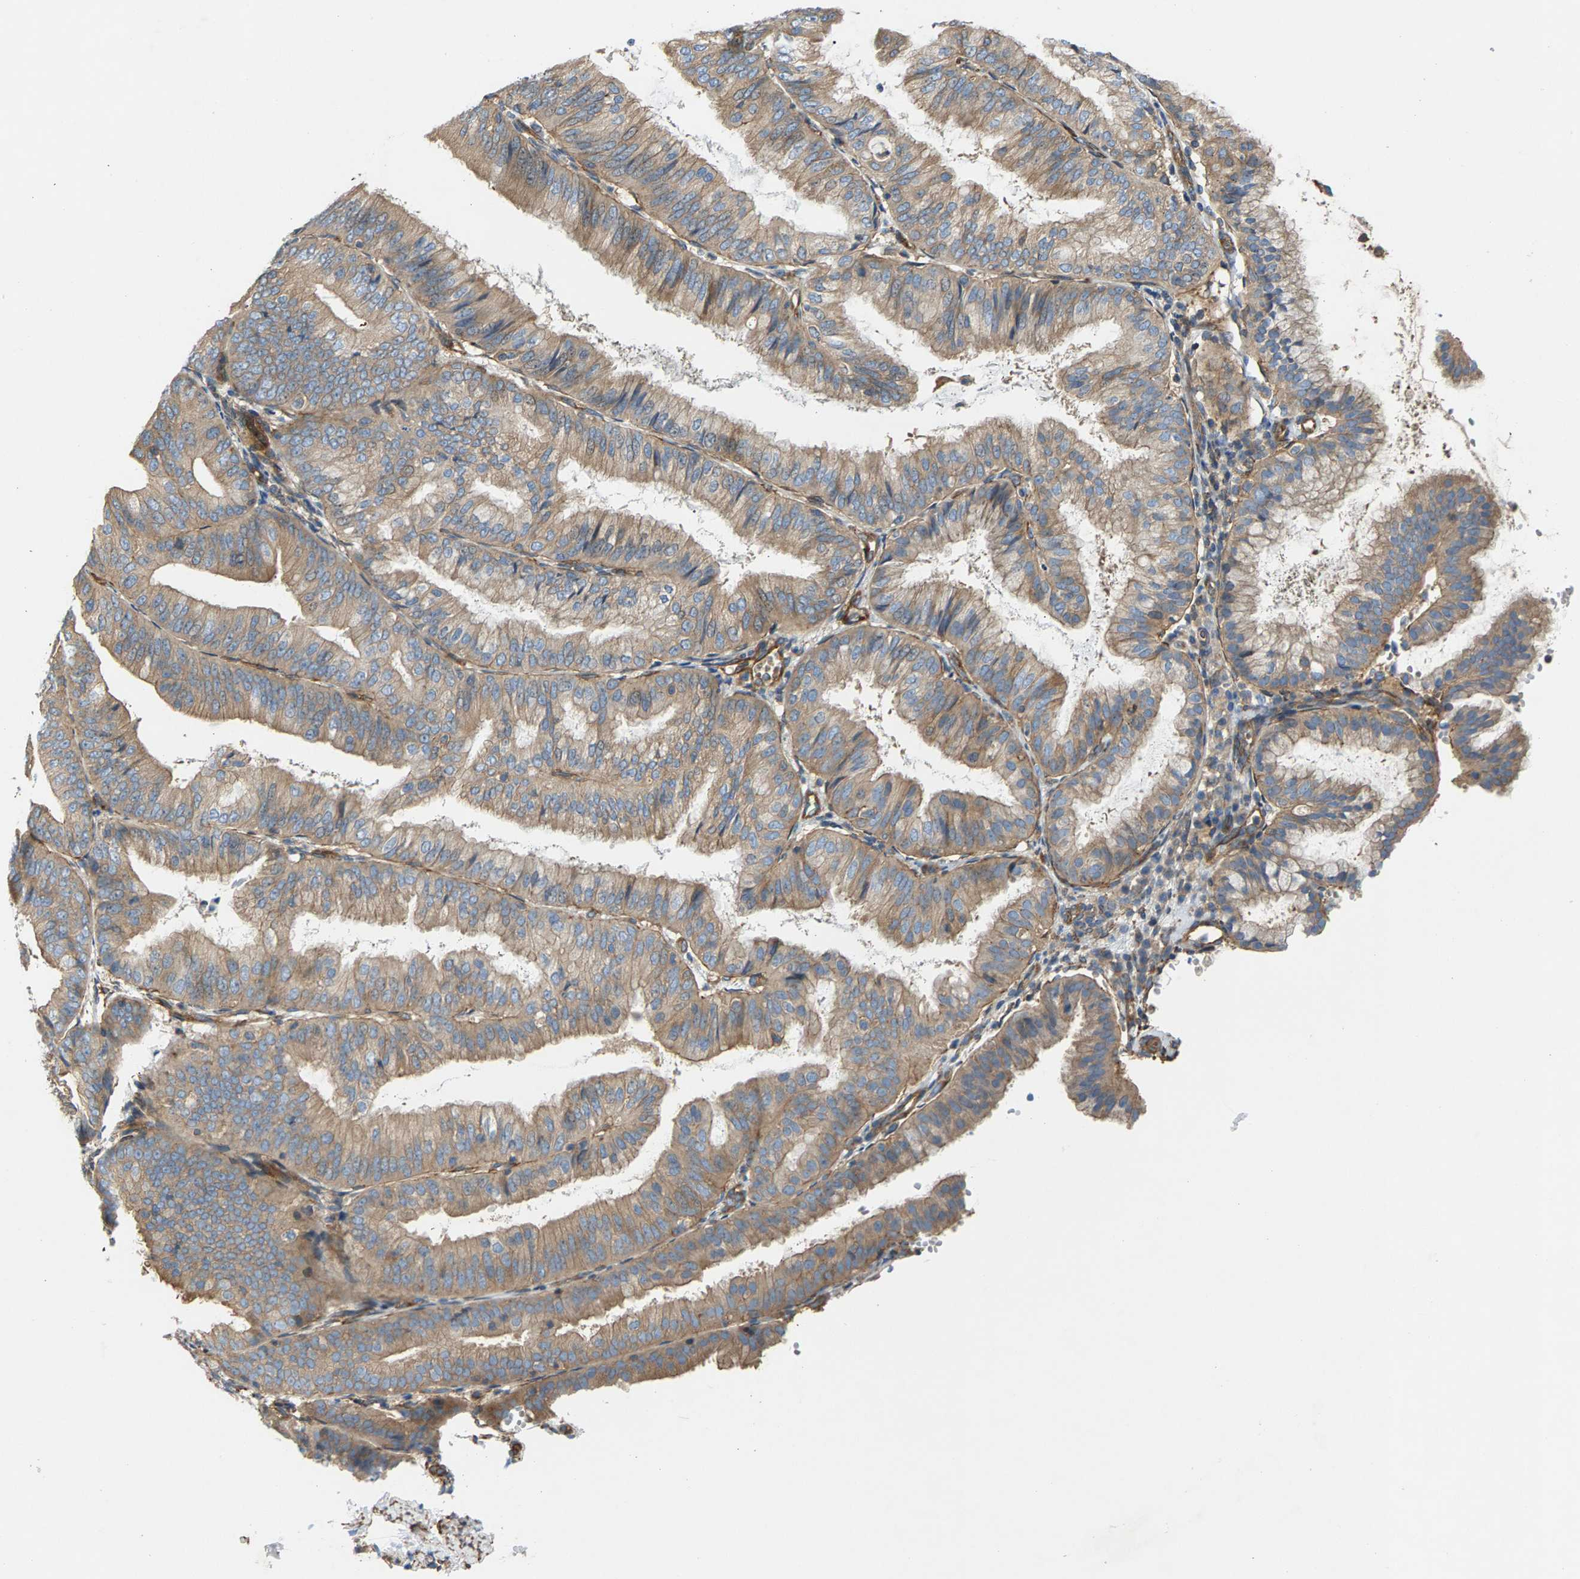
{"staining": {"intensity": "moderate", "quantity": ">75%", "location": "cytoplasmic/membranous"}, "tissue": "endometrial cancer", "cell_type": "Tumor cells", "image_type": "cancer", "snomed": [{"axis": "morphology", "description": "Adenocarcinoma, NOS"}, {"axis": "topography", "description": "Endometrium"}], "caption": "Immunohistochemistry (IHC) of endometrial cancer (adenocarcinoma) demonstrates medium levels of moderate cytoplasmic/membranous positivity in approximately >75% of tumor cells.", "gene": "PDCL", "patient": {"sex": "female", "age": 63}}